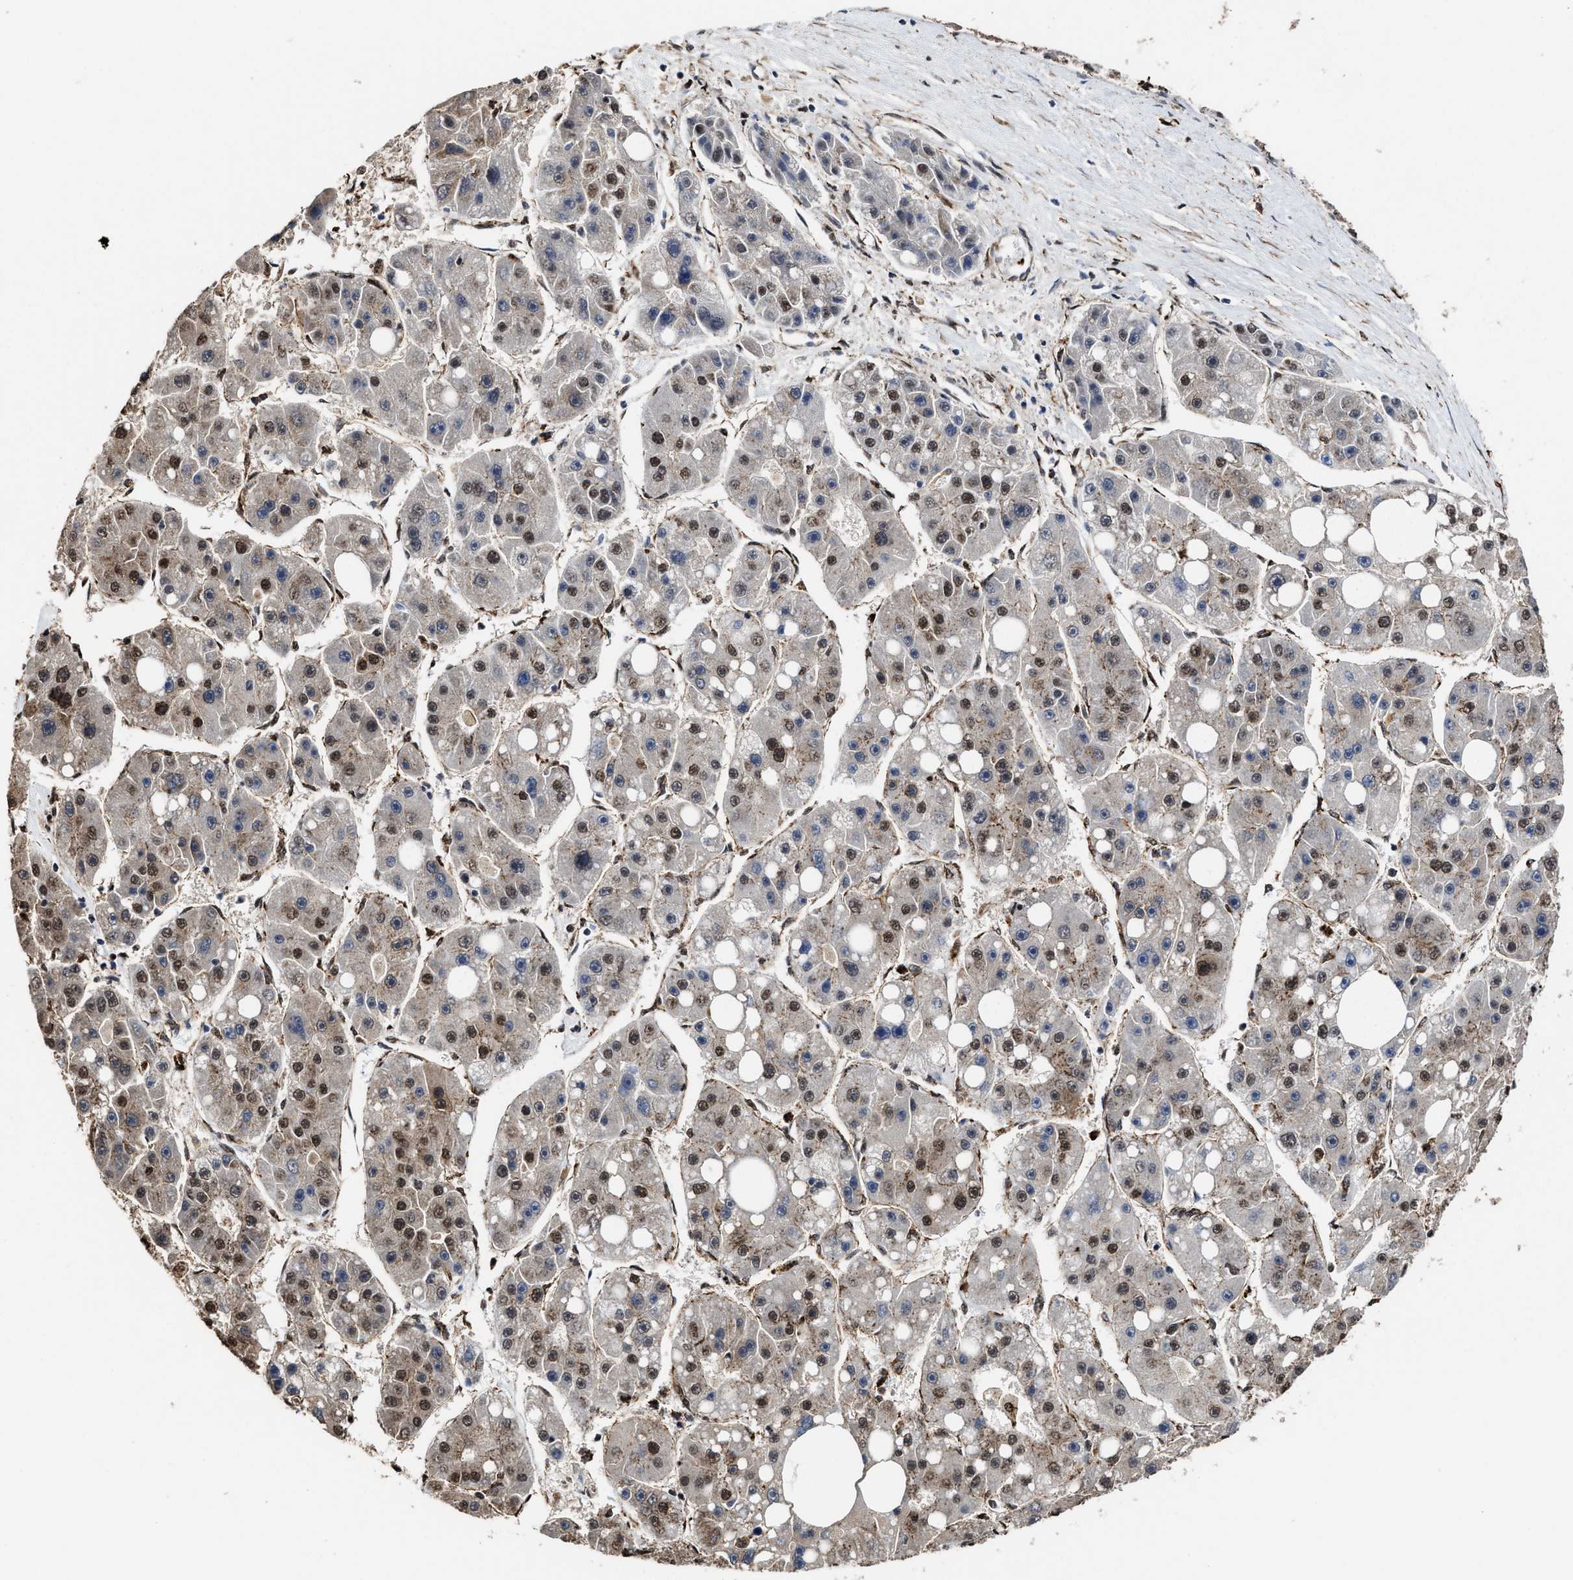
{"staining": {"intensity": "strong", "quantity": "25%-75%", "location": "nuclear"}, "tissue": "liver cancer", "cell_type": "Tumor cells", "image_type": "cancer", "snomed": [{"axis": "morphology", "description": "Carcinoma, Hepatocellular, NOS"}, {"axis": "topography", "description": "Liver"}], "caption": "Strong nuclear staining for a protein is identified in approximately 25%-75% of tumor cells of hepatocellular carcinoma (liver) using immunohistochemistry.", "gene": "SEPTIN2", "patient": {"sex": "female", "age": 61}}